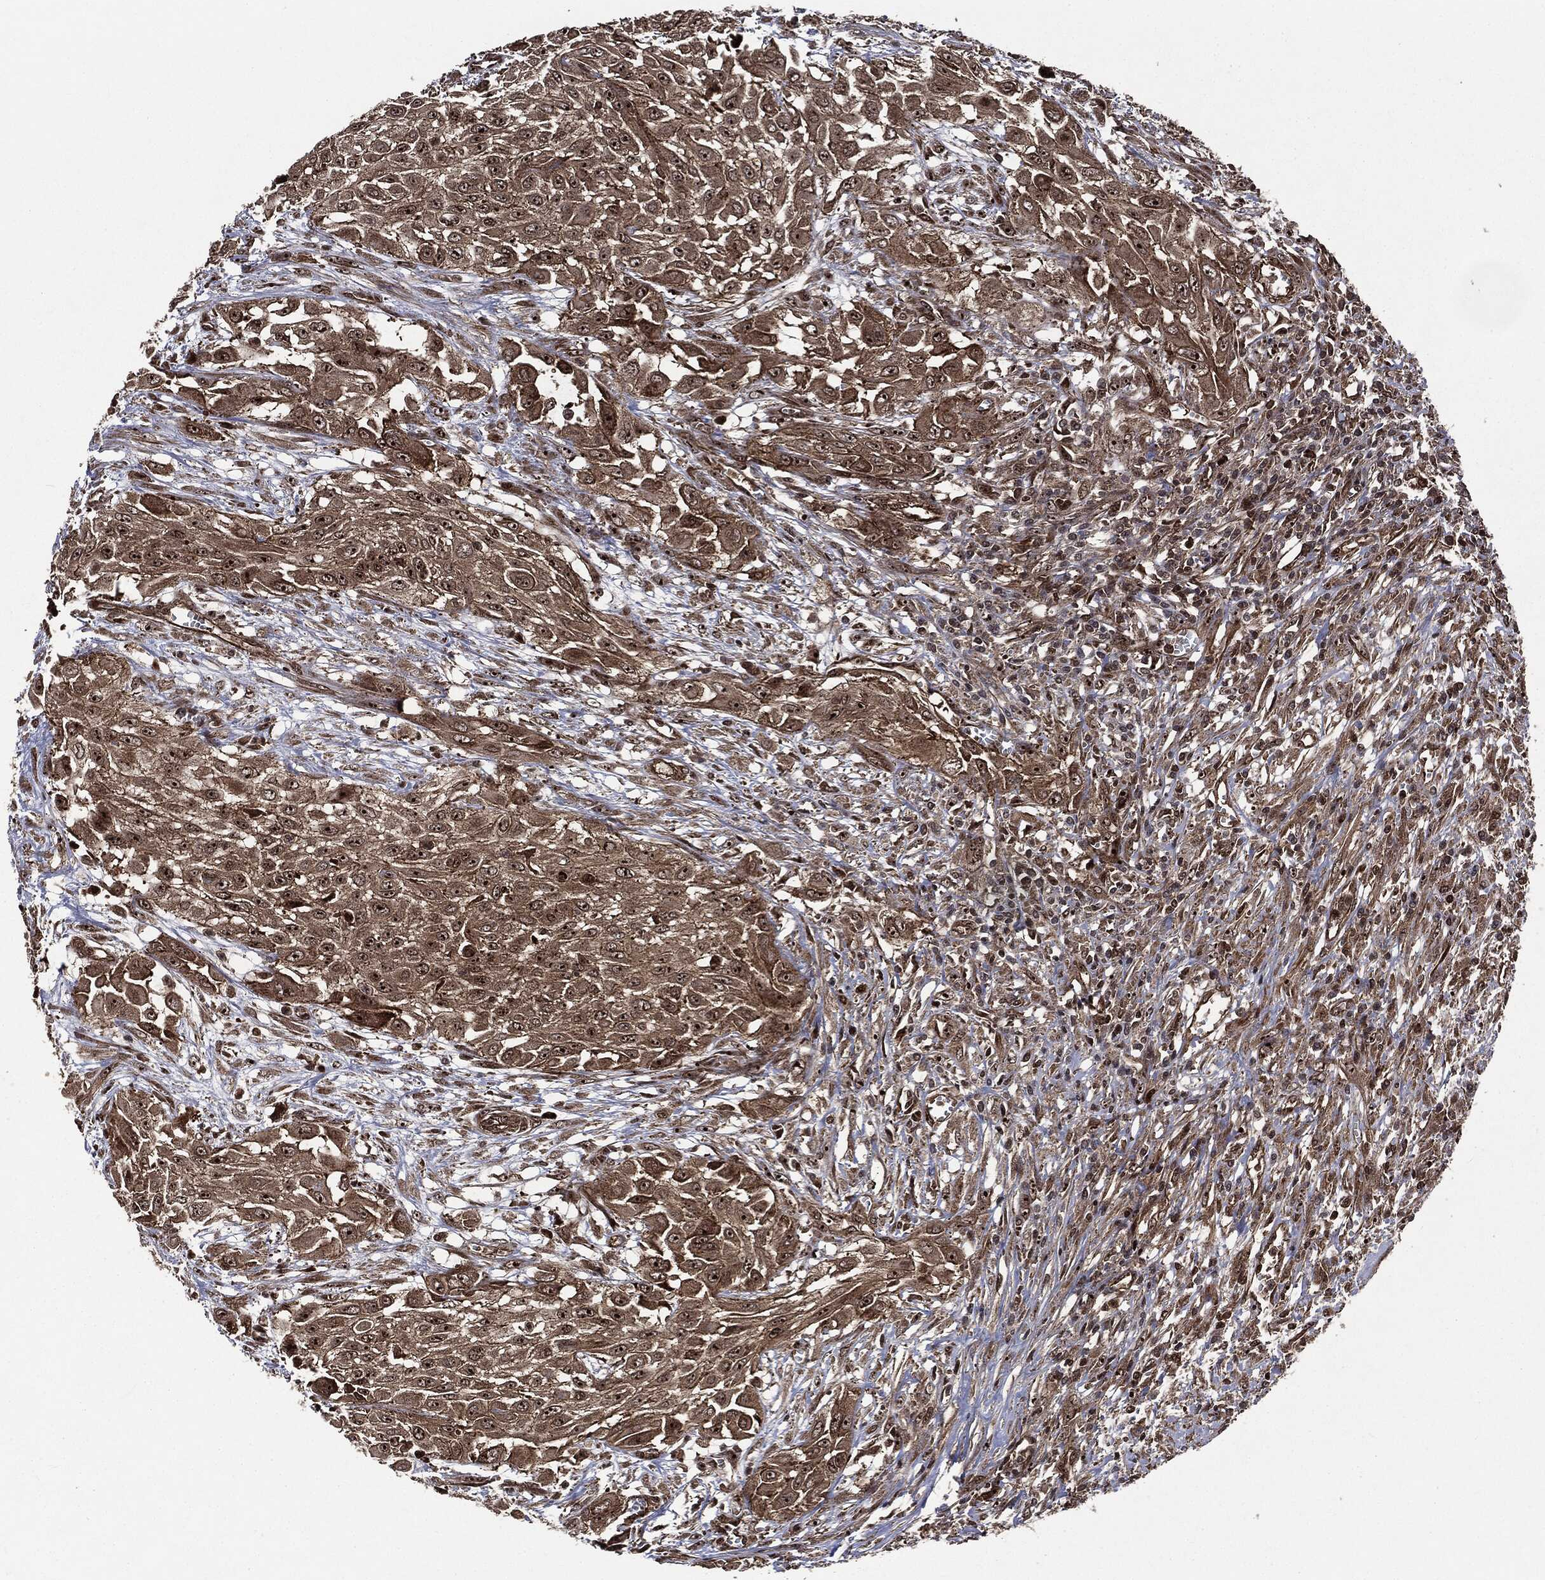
{"staining": {"intensity": "moderate", "quantity": ">75%", "location": "cytoplasmic/membranous,nuclear"}, "tissue": "urothelial cancer", "cell_type": "Tumor cells", "image_type": "cancer", "snomed": [{"axis": "morphology", "description": "Urothelial carcinoma, High grade"}, {"axis": "topography", "description": "Urinary bladder"}], "caption": "A high-resolution image shows immunohistochemistry (IHC) staining of high-grade urothelial carcinoma, which displays moderate cytoplasmic/membranous and nuclear positivity in approximately >75% of tumor cells. (DAB (3,3'-diaminobenzidine) = brown stain, brightfield microscopy at high magnification).", "gene": "CARD6", "patient": {"sex": "male", "age": 57}}